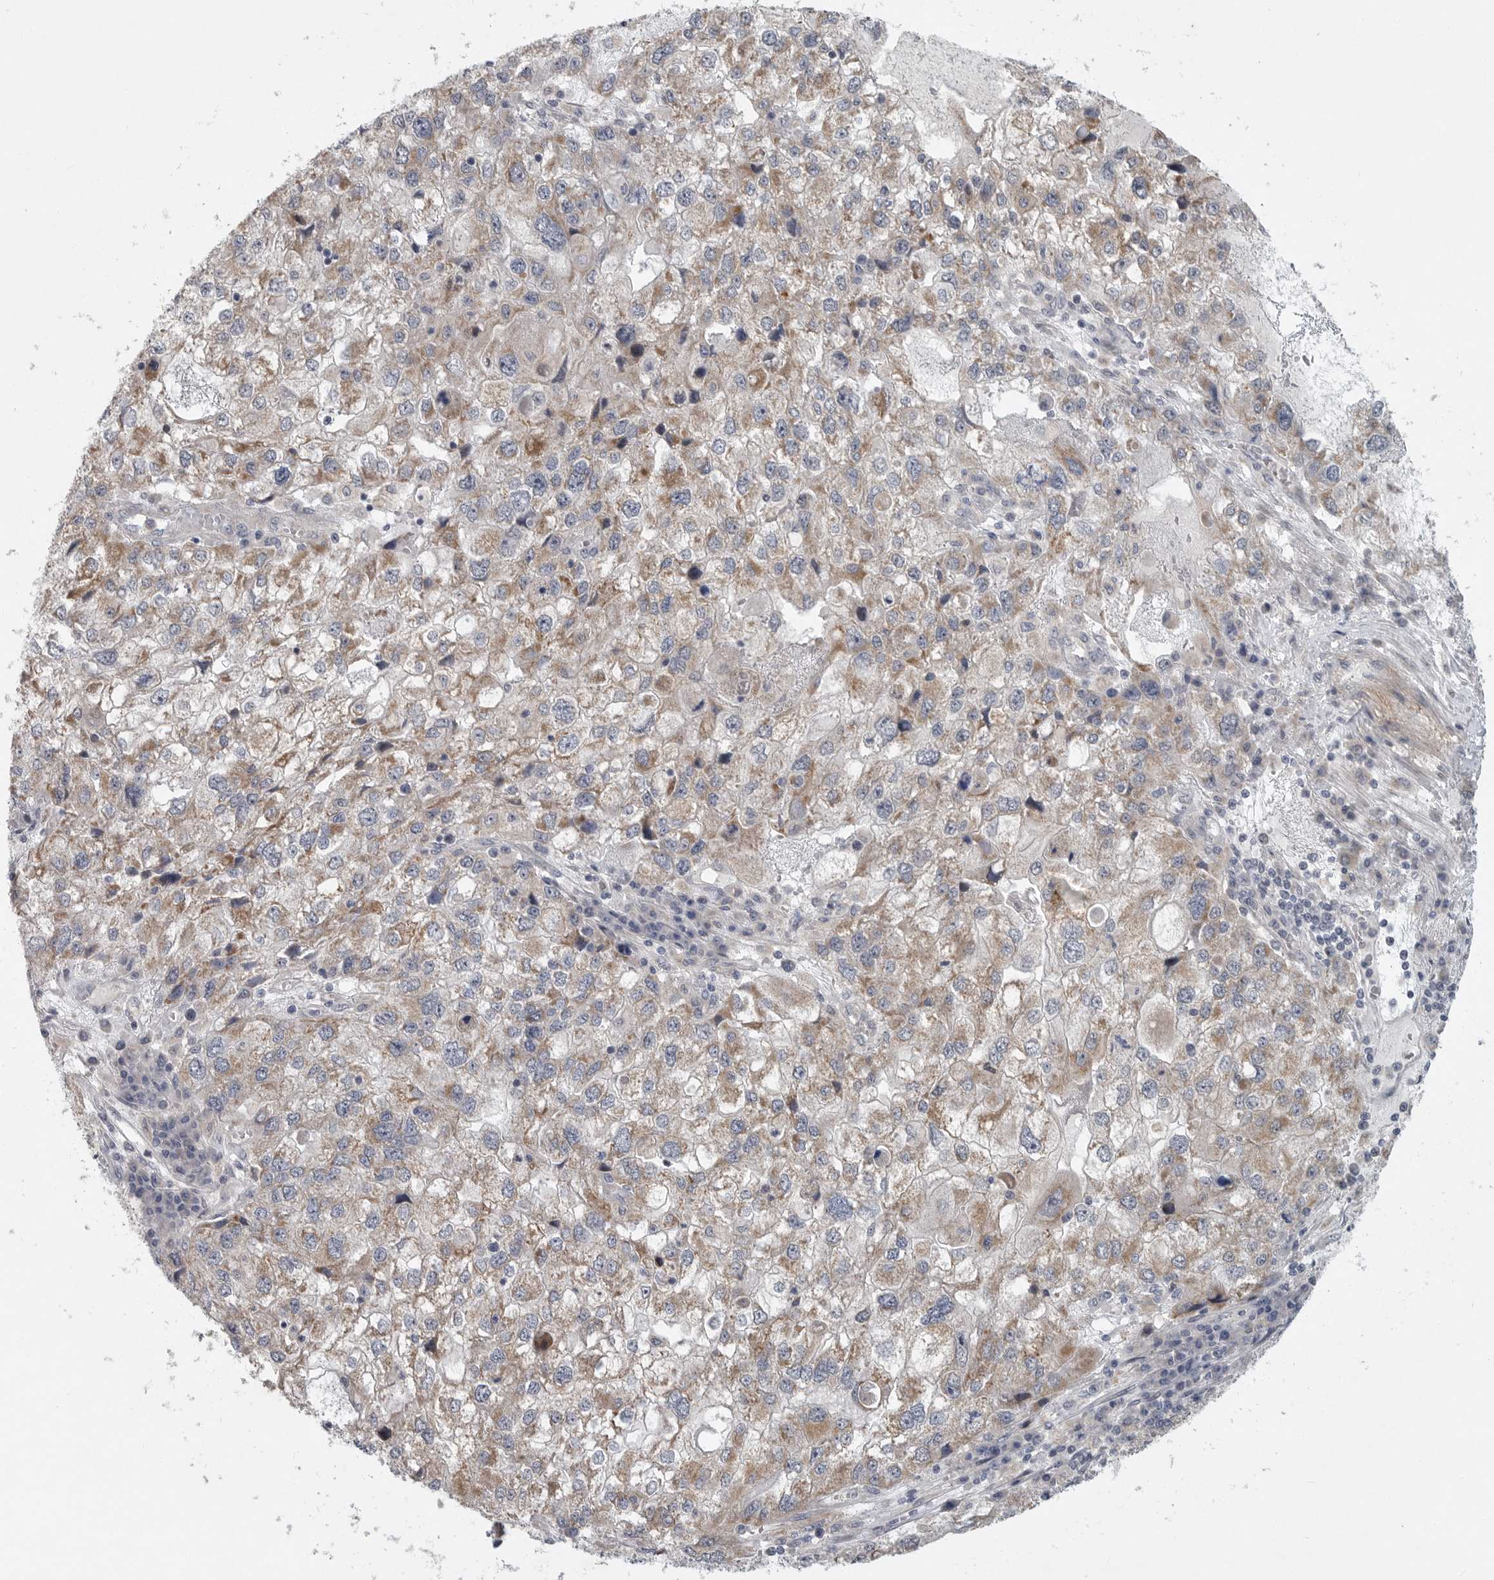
{"staining": {"intensity": "moderate", "quantity": ">75%", "location": "cytoplasmic/membranous"}, "tissue": "endometrial cancer", "cell_type": "Tumor cells", "image_type": "cancer", "snomed": [{"axis": "morphology", "description": "Adenocarcinoma, NOS"}, {"axis": "topography", "description": "Endometrium"}], "caption": "Moderate cytoplasmic/membranous expression is seen in approximately >75% of tumor cells in adenocarcinoma (endometrial).", "gene": "FBXO43", "patient": {"sex": "female", "age": 49}}